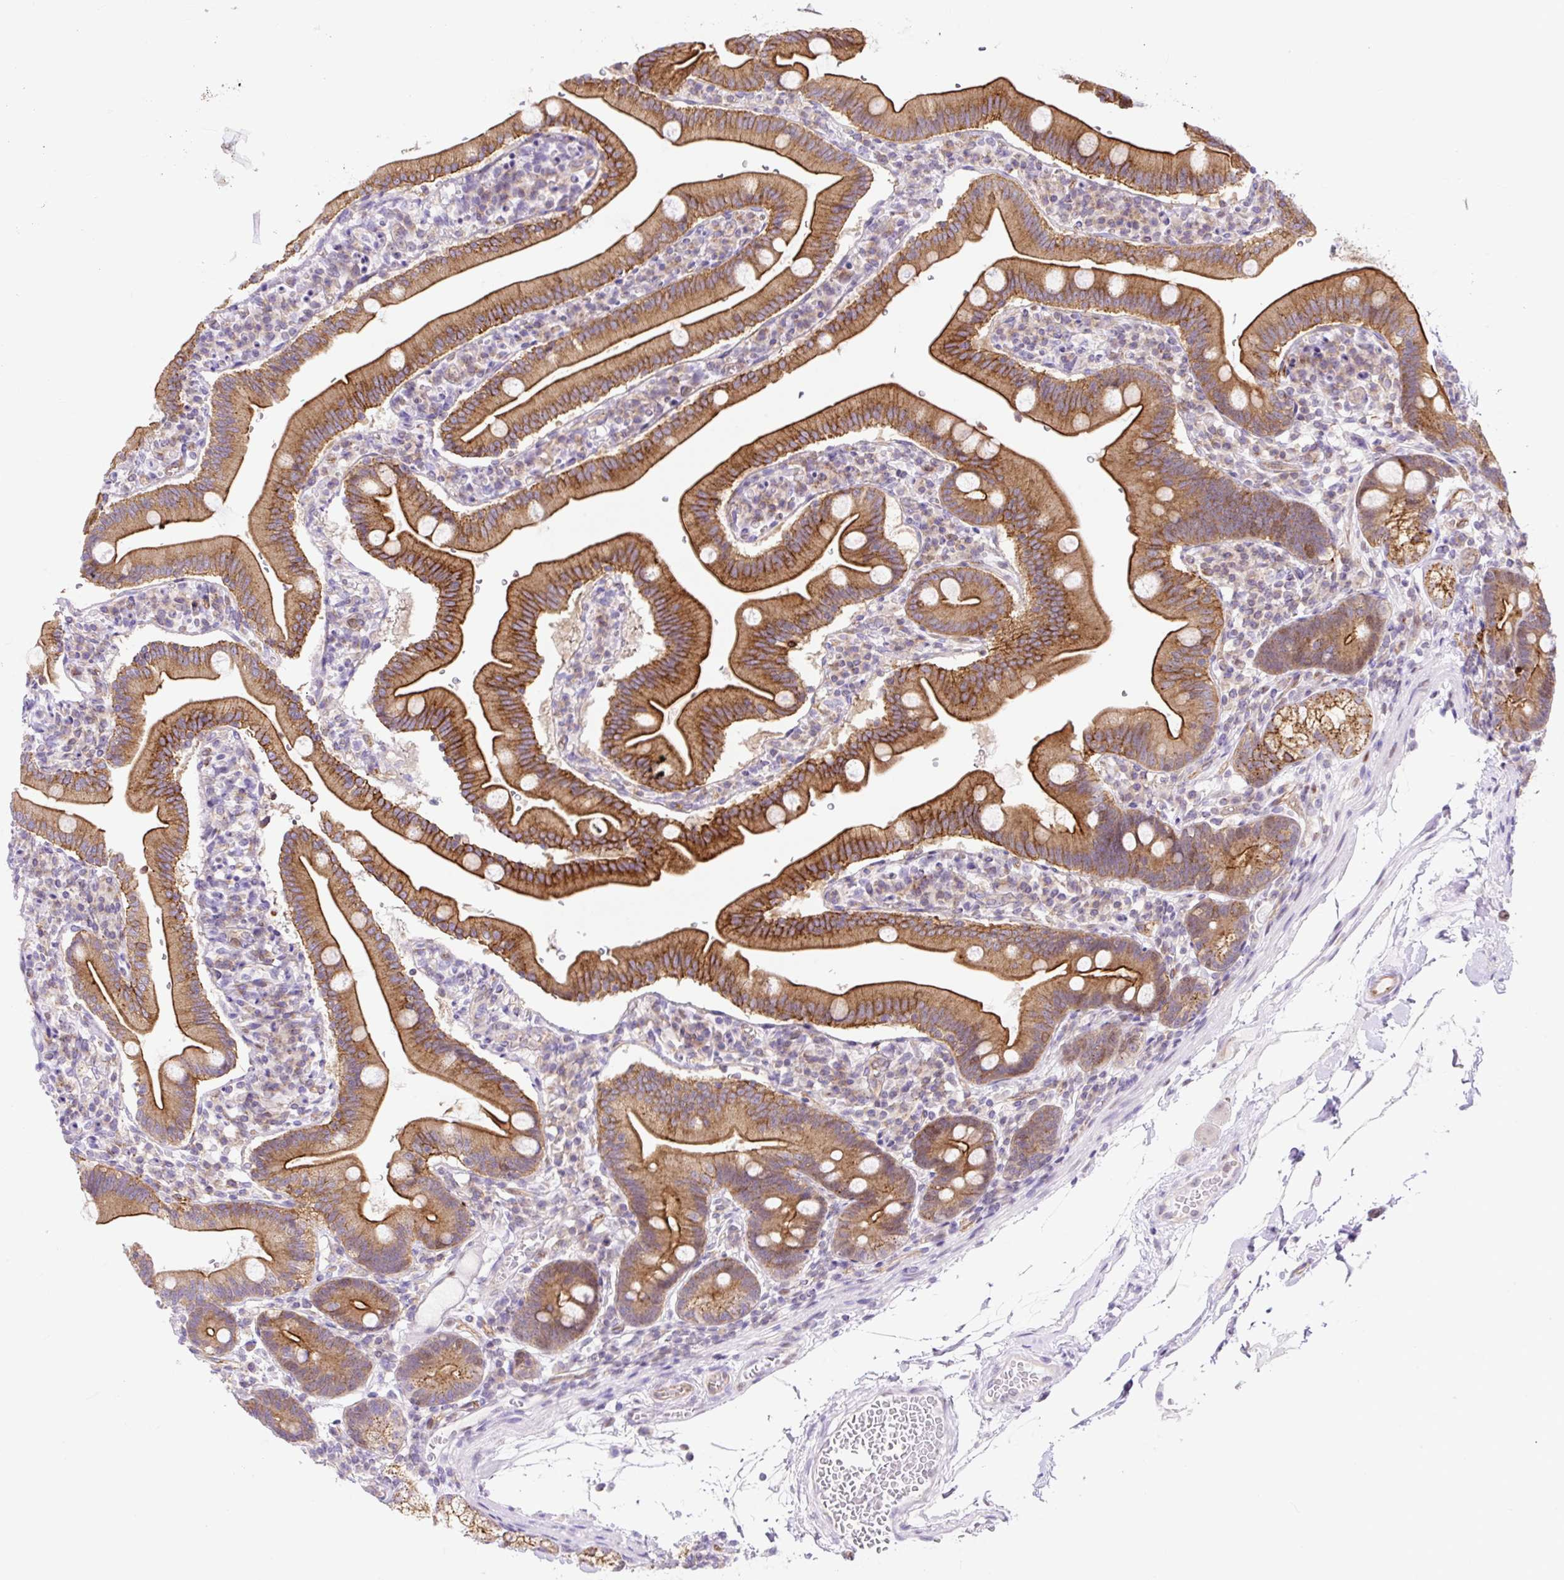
{"staining": {"intensity": "strong", "quantity": ">75%", "location": "cytoplasmic/membranous"}, "tissue": "duodenum", "cell_type": "Glandular cells", "image_type": "normal", "snomed": [{"axis": "morphology", "description": "Normal tissue, NOS"}, {"axis": "topography", "description": "Duodenum"}], "caption": "About >75% of glandular cells in normal duodenum demonstrate strong cytoplasmic/membranous protein expression as visualized by brown immunohistochemical staining.", "gene": "HIP1R", "patient": {"sex": "female", "age": 67}}